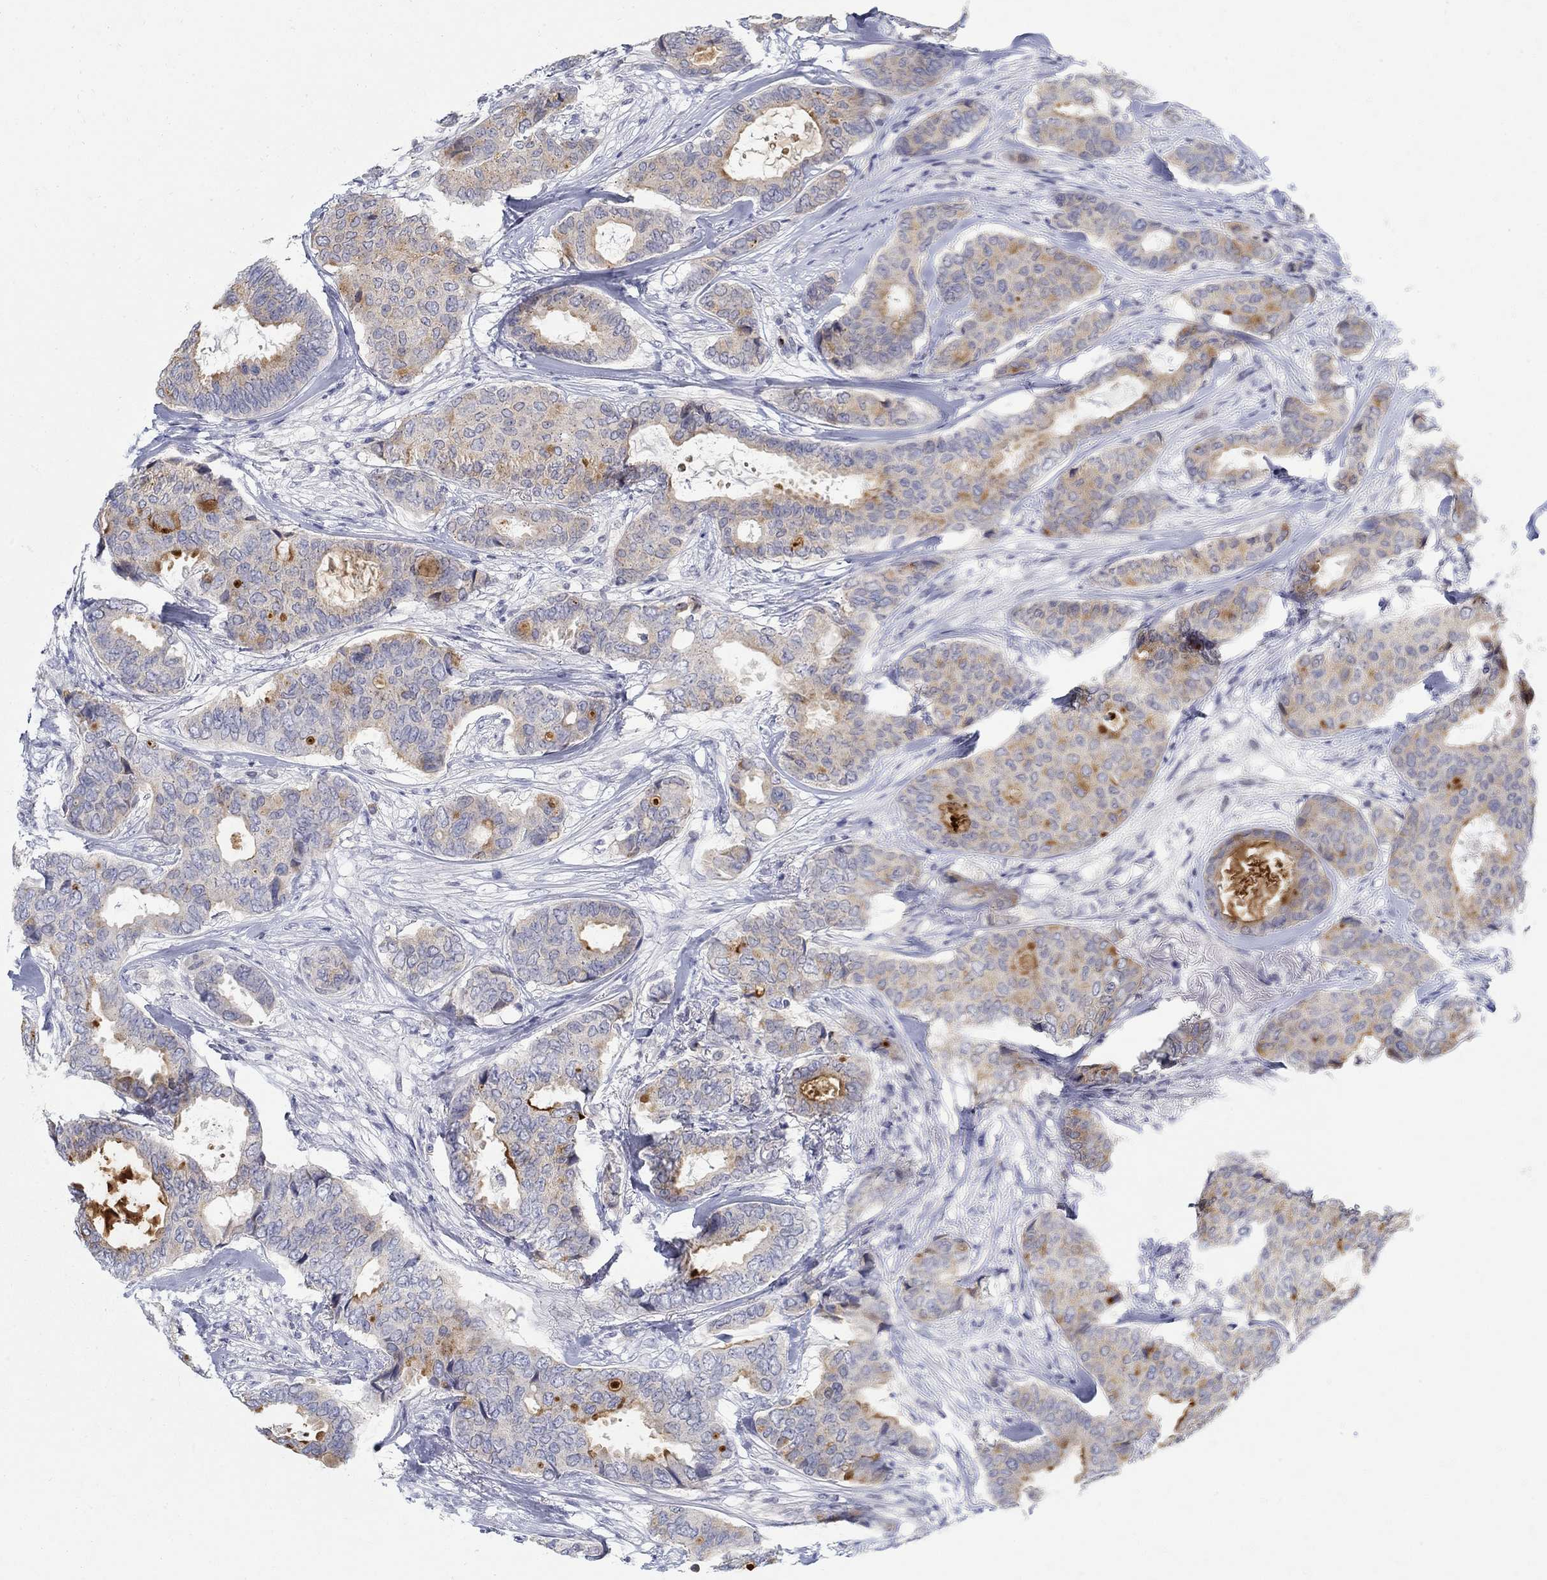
{"staining": {"intensity": "strong", "quantity": "<25%", "location": "cytoplasmic/membranous"}, "tissue": "breast cancer", "cell_type": "Tumor cells", "image_type": "cancer", "snomed": [{"axis": "morphology", "description": "Duct carcinoma"}, {"axis": "topography", "description": "Breast"}], "caption": "Human breast intraductal carcinoma stained with a protein marker shows strong staining in tumor cells.", "gene": "ANO7", "patient": {"sex": "female", "age": 75}}